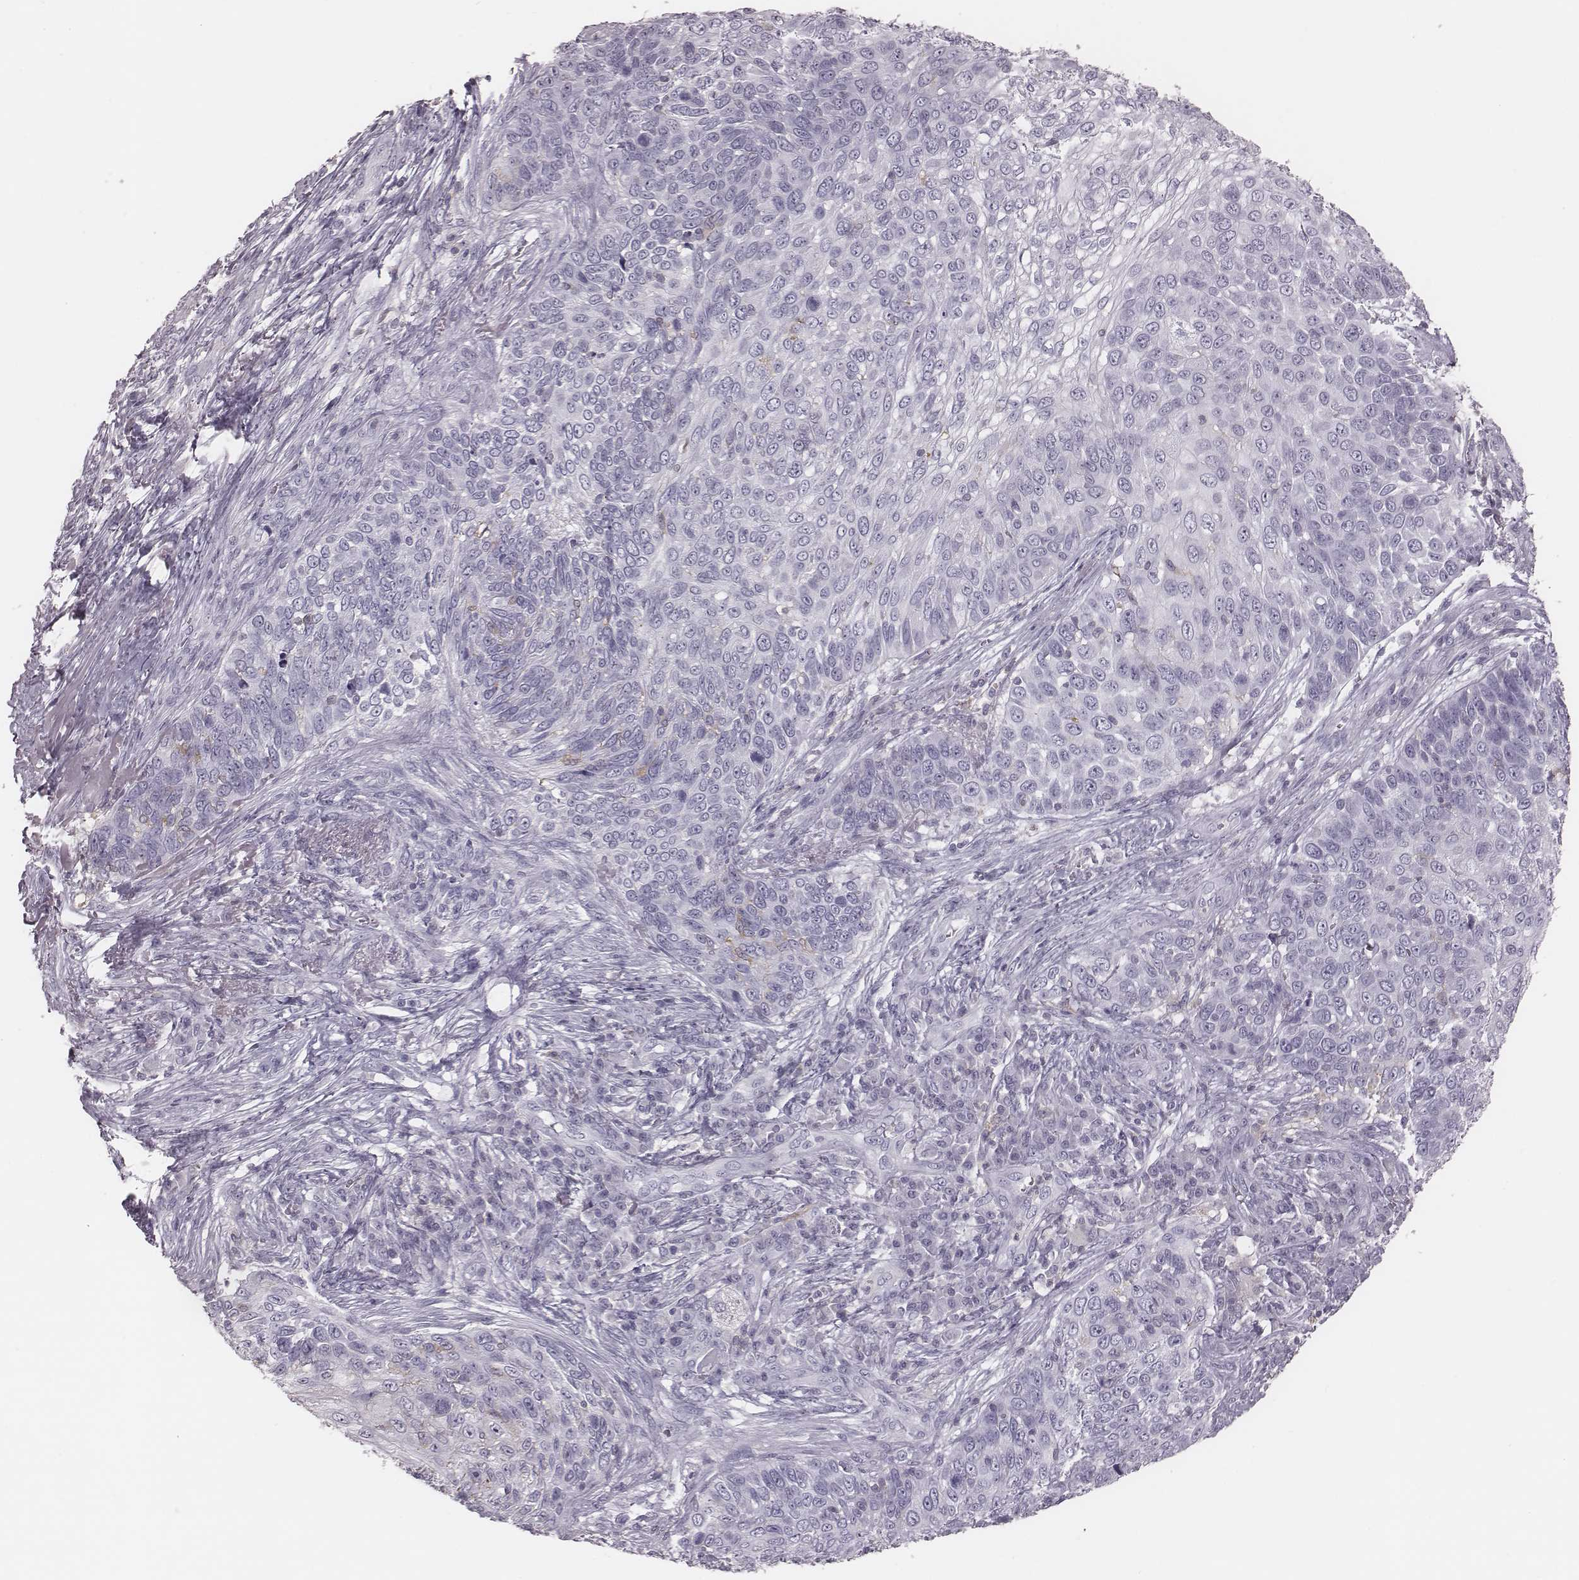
{"staining": {"intensity": "negative", "quantity": "none", "location": "none"}, "tissue": "skin cancer", "cell_type": "Tumor cells", "image_type": "cancer", "snomed": [{"axis": "morphology", "description": "Squamous cell carcinoma, NOS"}, {"axis": "topography", "description": "Skin"}], "caption": "Immunohistochemistry (IHC) of skin squamous cell carcinoma shows no expression in tumor cells. (DAB (3,3'-diaminobenzidine) immunohistochemistry visualized using brightfield microscopy, high magnification).", "gene": "ZNF365", "patient": {"sex": "male", "age": 92}}